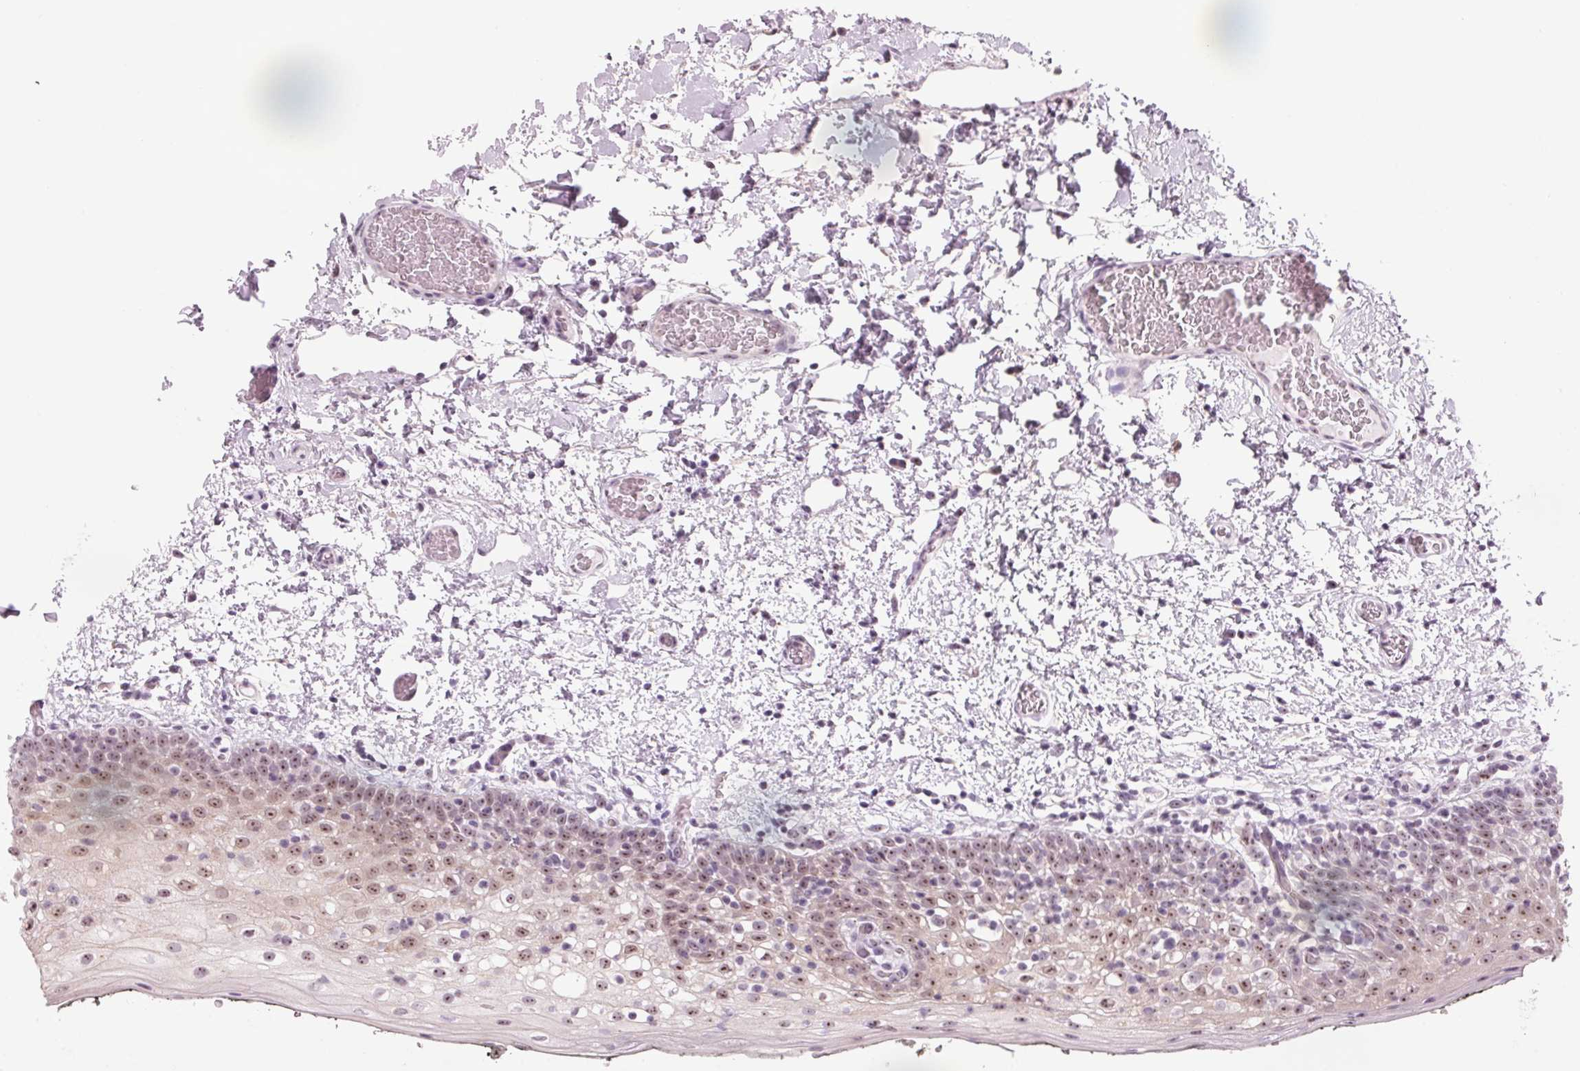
{"staining": {"intensity": "moderate", "quantity": "25%-75%", "location": "nuclear"}, "tissue": "oral mucosa", "cell_type": "Squamous epithelial cells", "image_type": "normal", "snomed": [{"axis": "morphology", "description": "Normal tissue, NOS"}, {"axis": "morphology", "description": "Squamous cell carcinoma, NOS"}, {"axis": "topography", "description": "Oral tissue"}, {"axis": "topography", "description": "Head-Neck"}], "caption": "A brown stain highlights moderate nuclear expression of a protein in squamous epithelial cells of benign oral mucosa.", "gene": "DNTTIP2", "patient": {"sex": "male", "age": 69}}